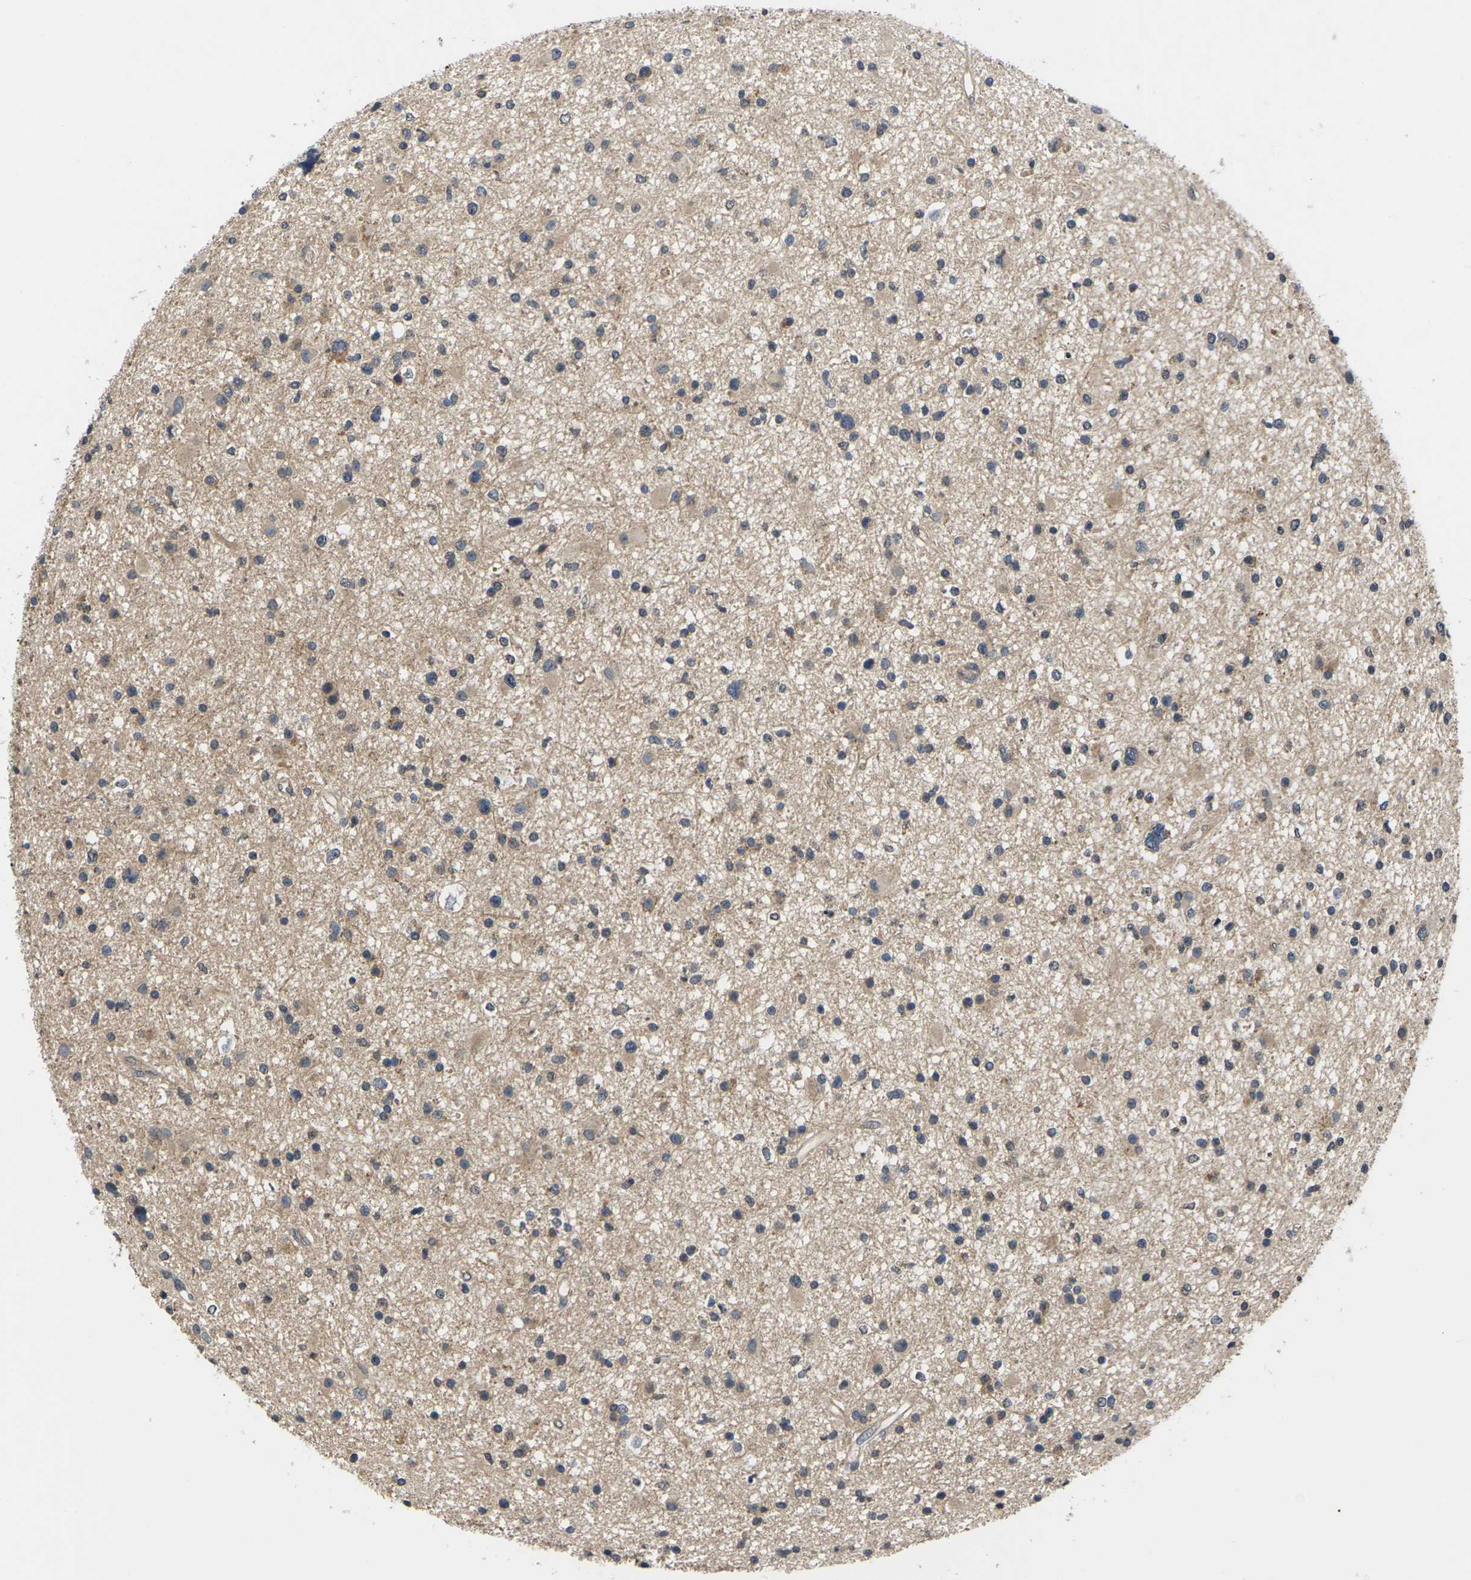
{"staining": {"intensity": "moderate", "quantity": "25%-75%", "location": "cytoplasmic/membranous"}, "tissue": "glioma", "cell_type": "Tumor cells", "image_type": "cancer", "snomed": [{"axis": "morphology", "description": "Glioma, malignant, High grade"}, {"axis": "topography", "description": "Brain"}], "caption": "Immunohistochemical staining of human malignant glioma (high-grade) displays medium levels of moderate cytoplasmic/membranous staining in approximately 25%-75% of tumor cells.", "gene": "DKK2", "patient": {"sex": "male", "age": 33}}